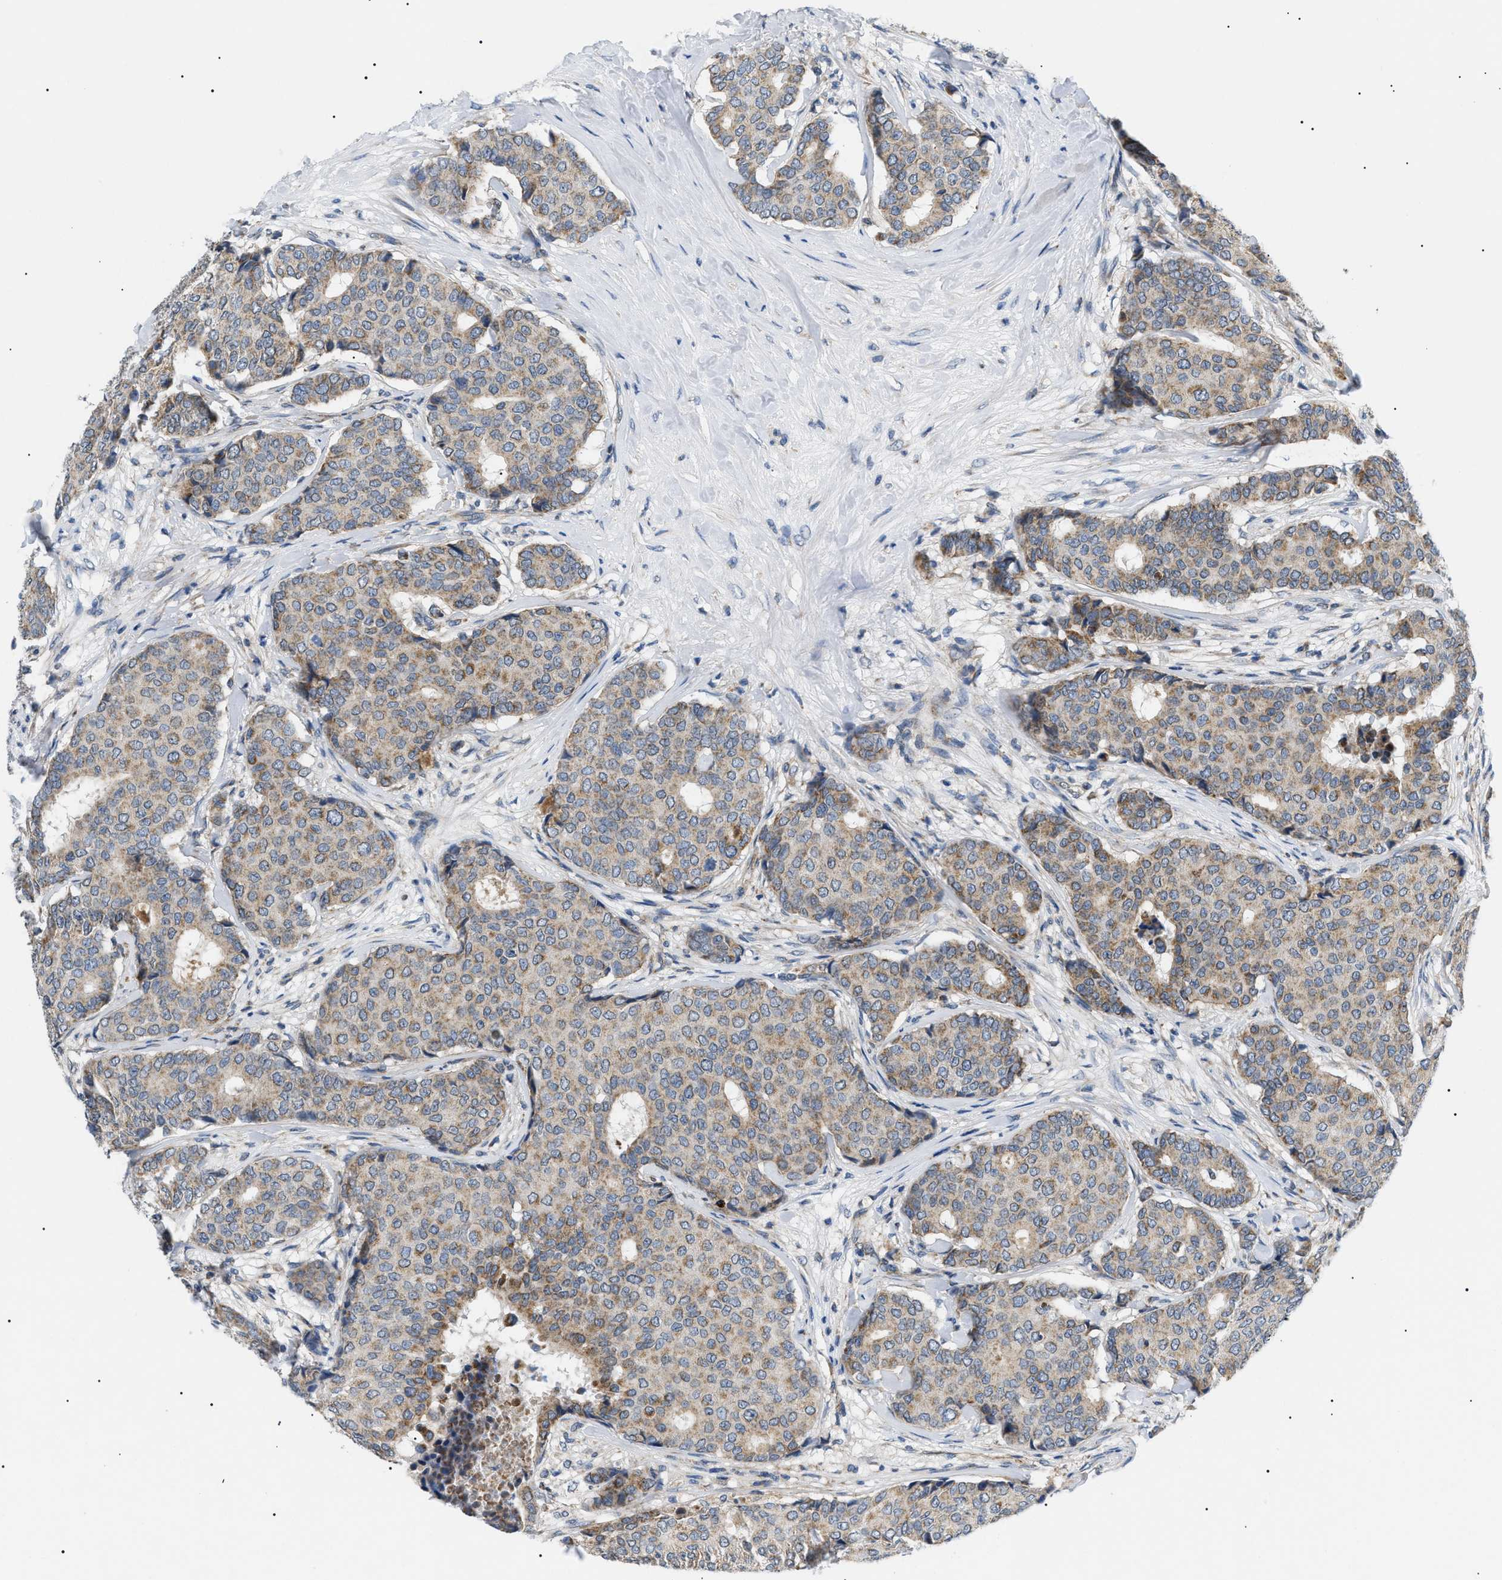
{"staining": {"intensity": "moderate", "quantity": "25%-75%", "location": "cytoplasmic/membranous"}, "tissue": "breast cancer", "cell_type": "Tumor cells", "image_type": "cancer", "snomed": [{"axis": "morphology", "description": "Duct carcinoma"}, {"axis": "topography", "description": "Breast"}], "caption": "DAB (3,3'-diaminobenzidine) immunohistochemical staining of human invasive ductal carcinoma (breast) exhibits moderate cytoplasmic/membranous protein staining in about 25%-75% of tumor cells. The staining was performed using DAB to visualize the protein expression in brown, while the nuclei were stained in blue with hematoxylin (Magnification: 20x).", "gene": "TOMM6", "patient": {"sex": "female", "age": 75}}